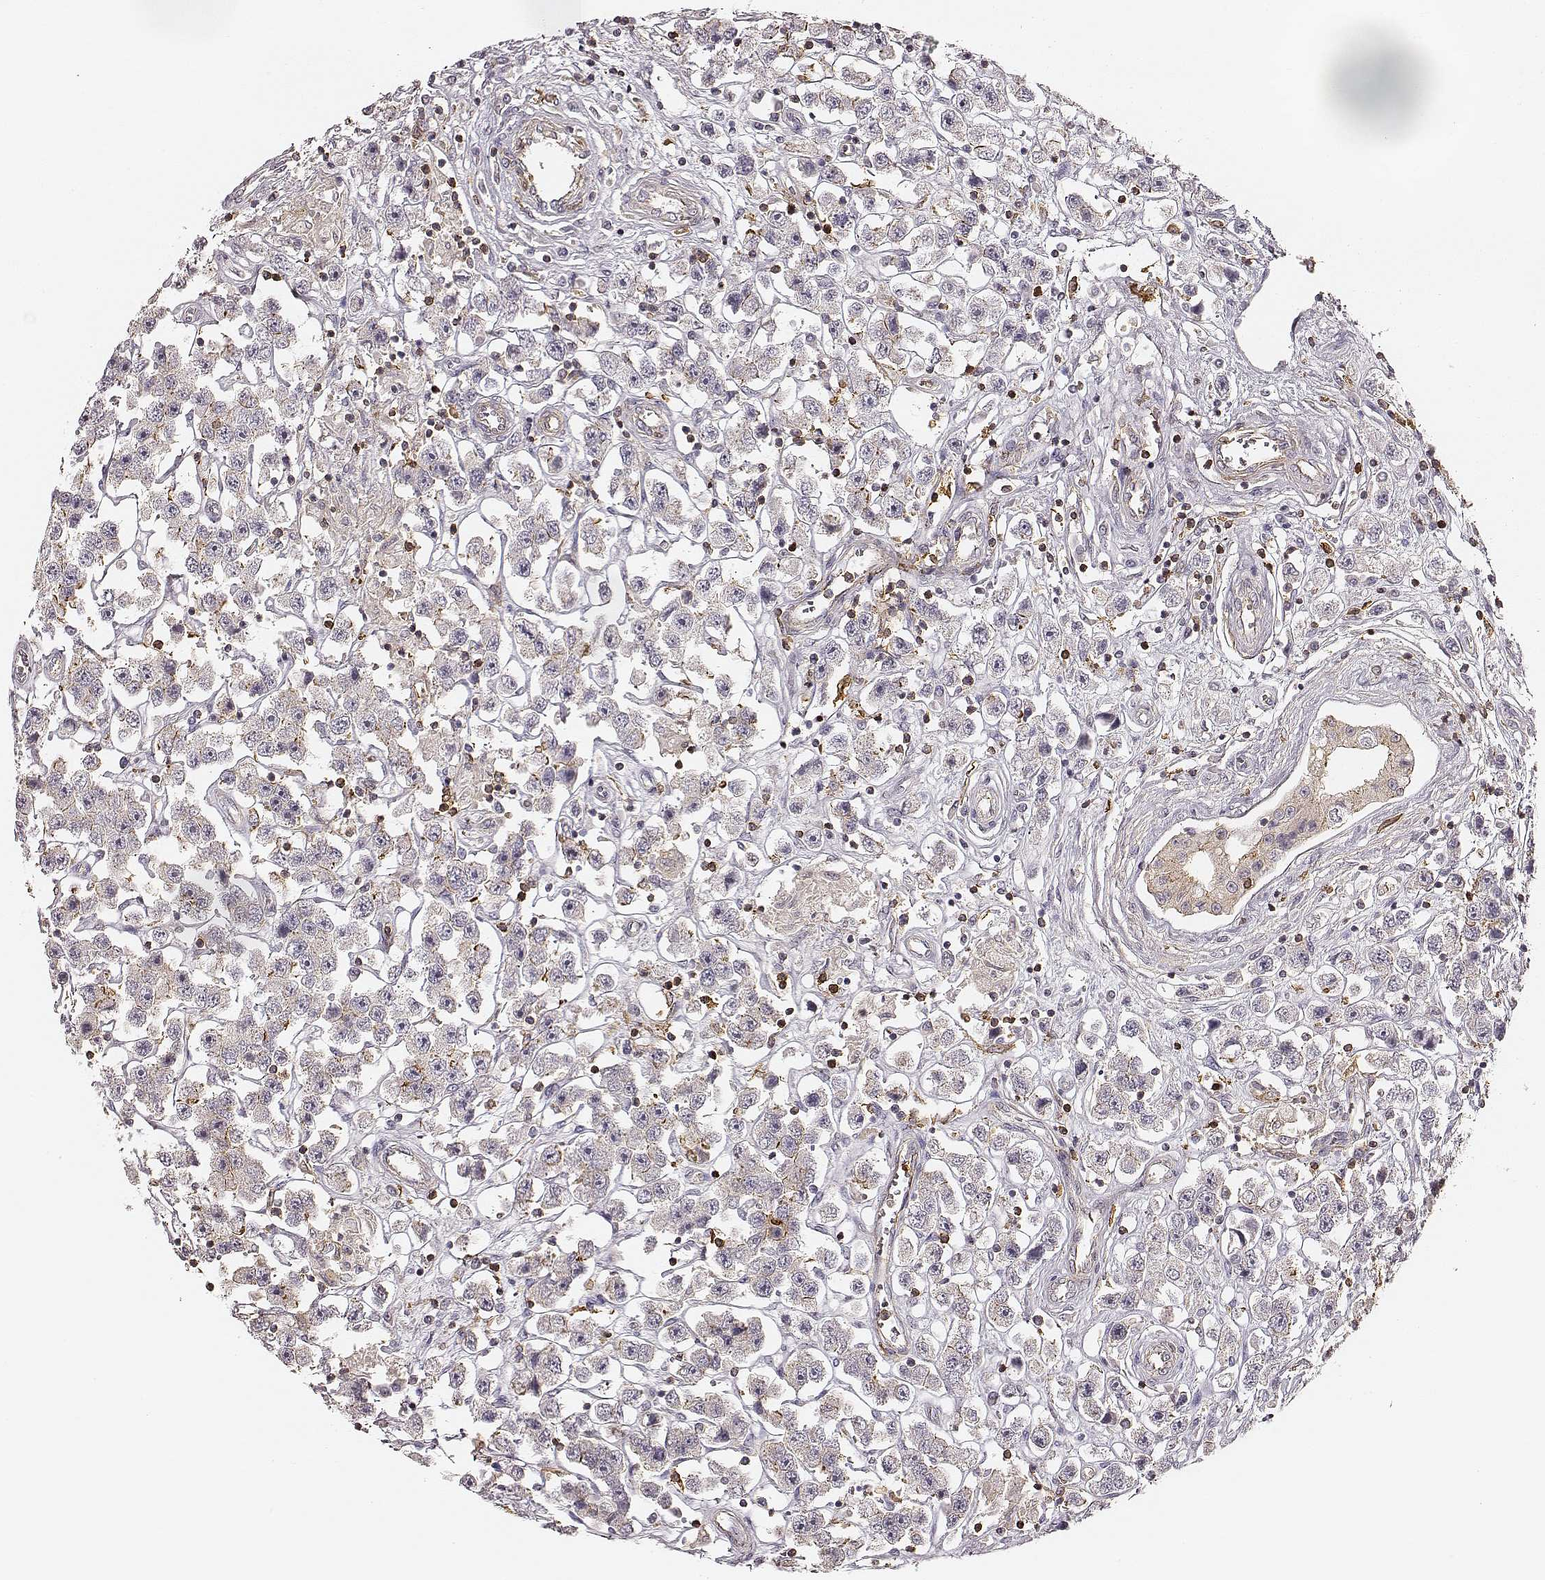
{"staining": {"intensity": "negative", "quantity": "none", "location": "none"}, "tissue": "testis cancer", "cell_type": "Tumor cells", "image_type": "cancer", "snomed": [{"axis": "morphology", "description": "Seminoma, NOS"}, {"axis": "topography", "description": "Testis"}], "caption": "A high-resolution histopathology image shows immunohistochemistry (IHC) staining of testis cancer, which shows no significant expression in tumor cells.", "gene": "ZYX", "patient": {"sex": "male", "age": 45}}